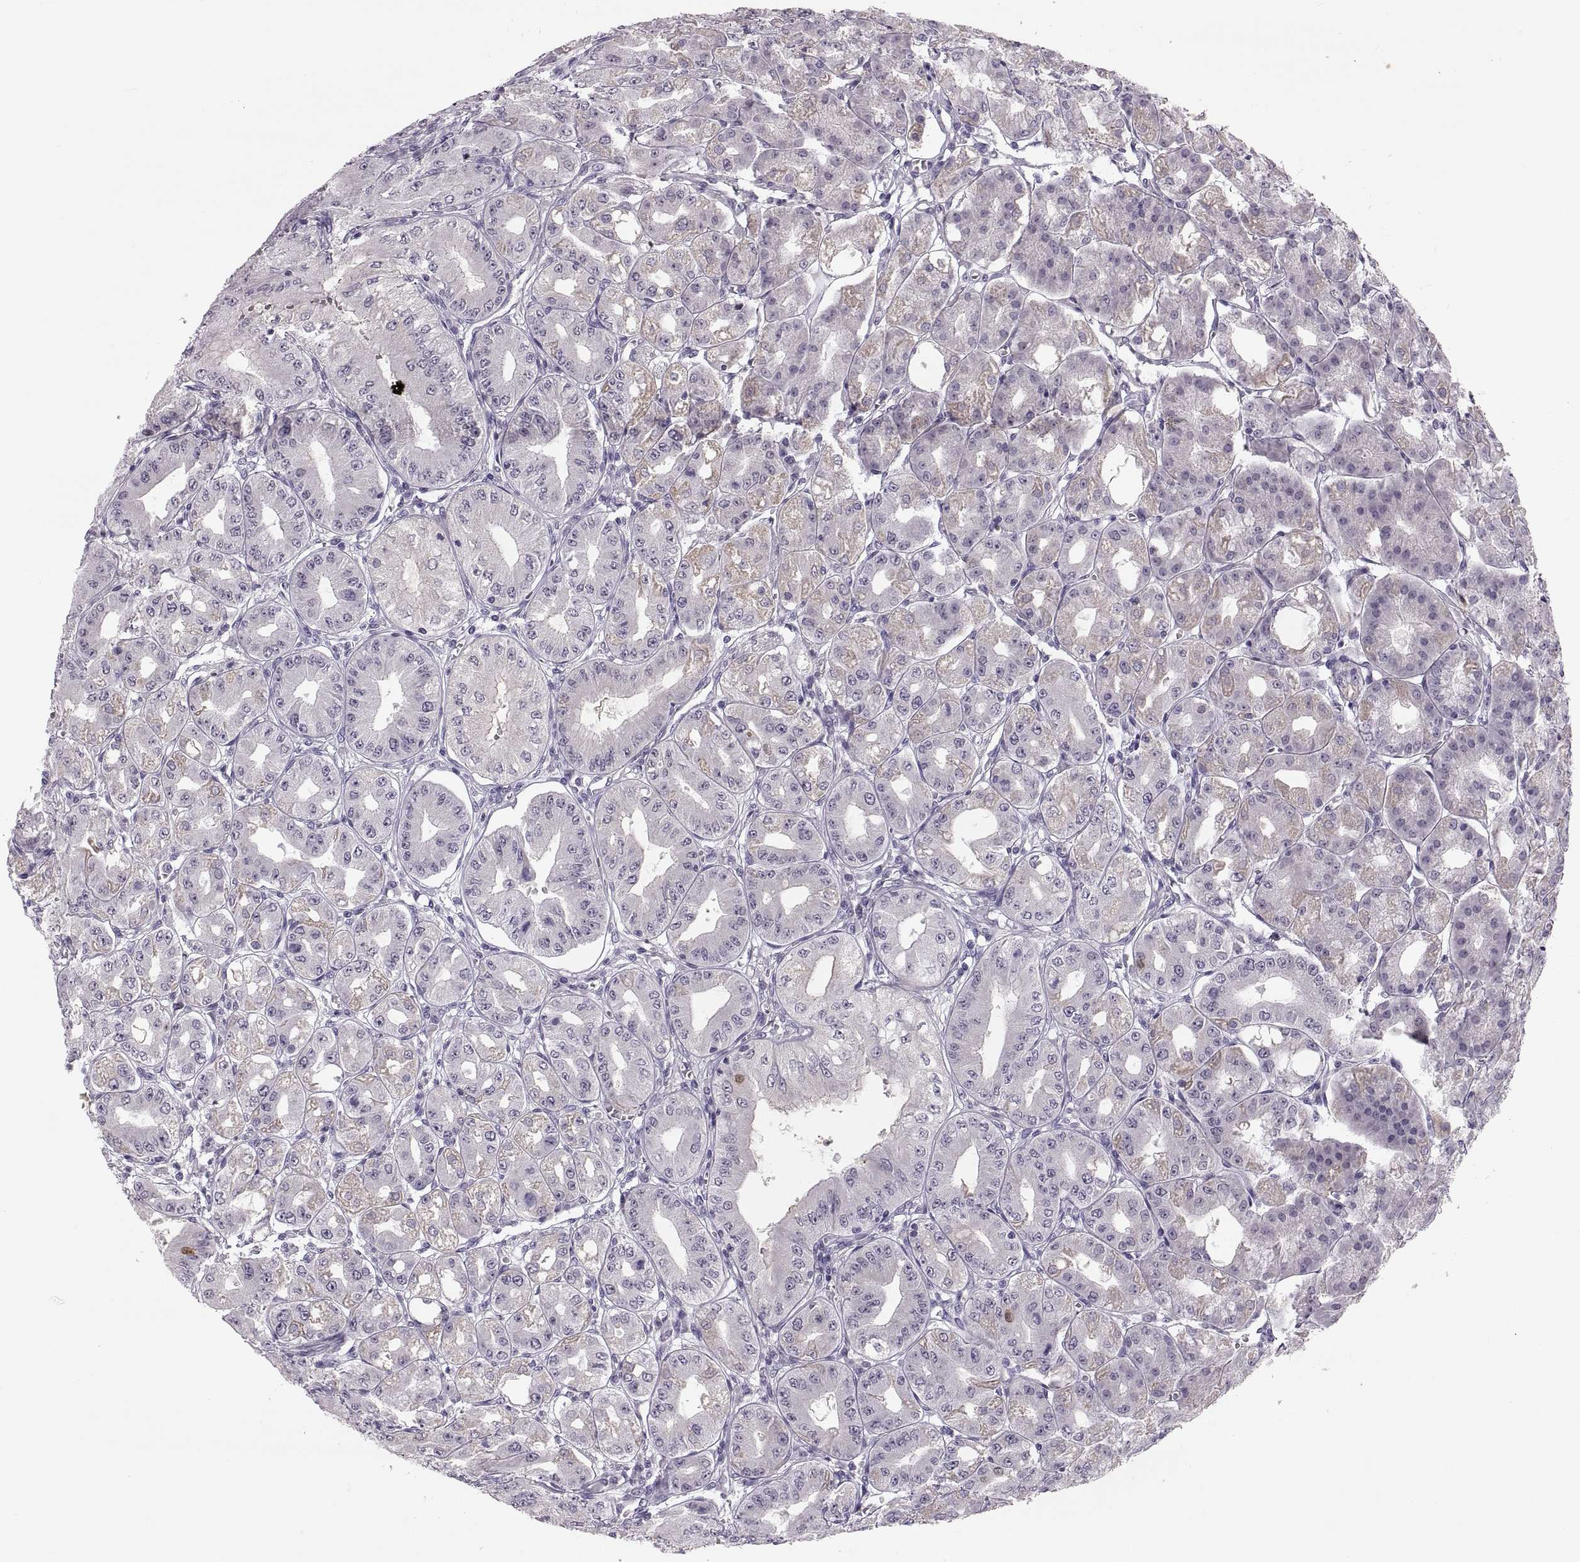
{"staining": {"intensity": "weak", "quantity": "<25%", "location": "cytoplasmic/membranous"}, "tissue": "stomach", "cell_type": "Glandular cells", "image_type": "normal", "snomed": [{"axis": "morphology", "description": "Normal tissue, NOS"}, {"axis": "topography", "description": "Stomach, lower"}], "caption": "IHC photomicrograph of unremarkable stomach stained for a protein (brown), which demonstrates no staining in glandular cells.", "gene": "ADH6", "patient": {"sex": "male", "age": 71}}